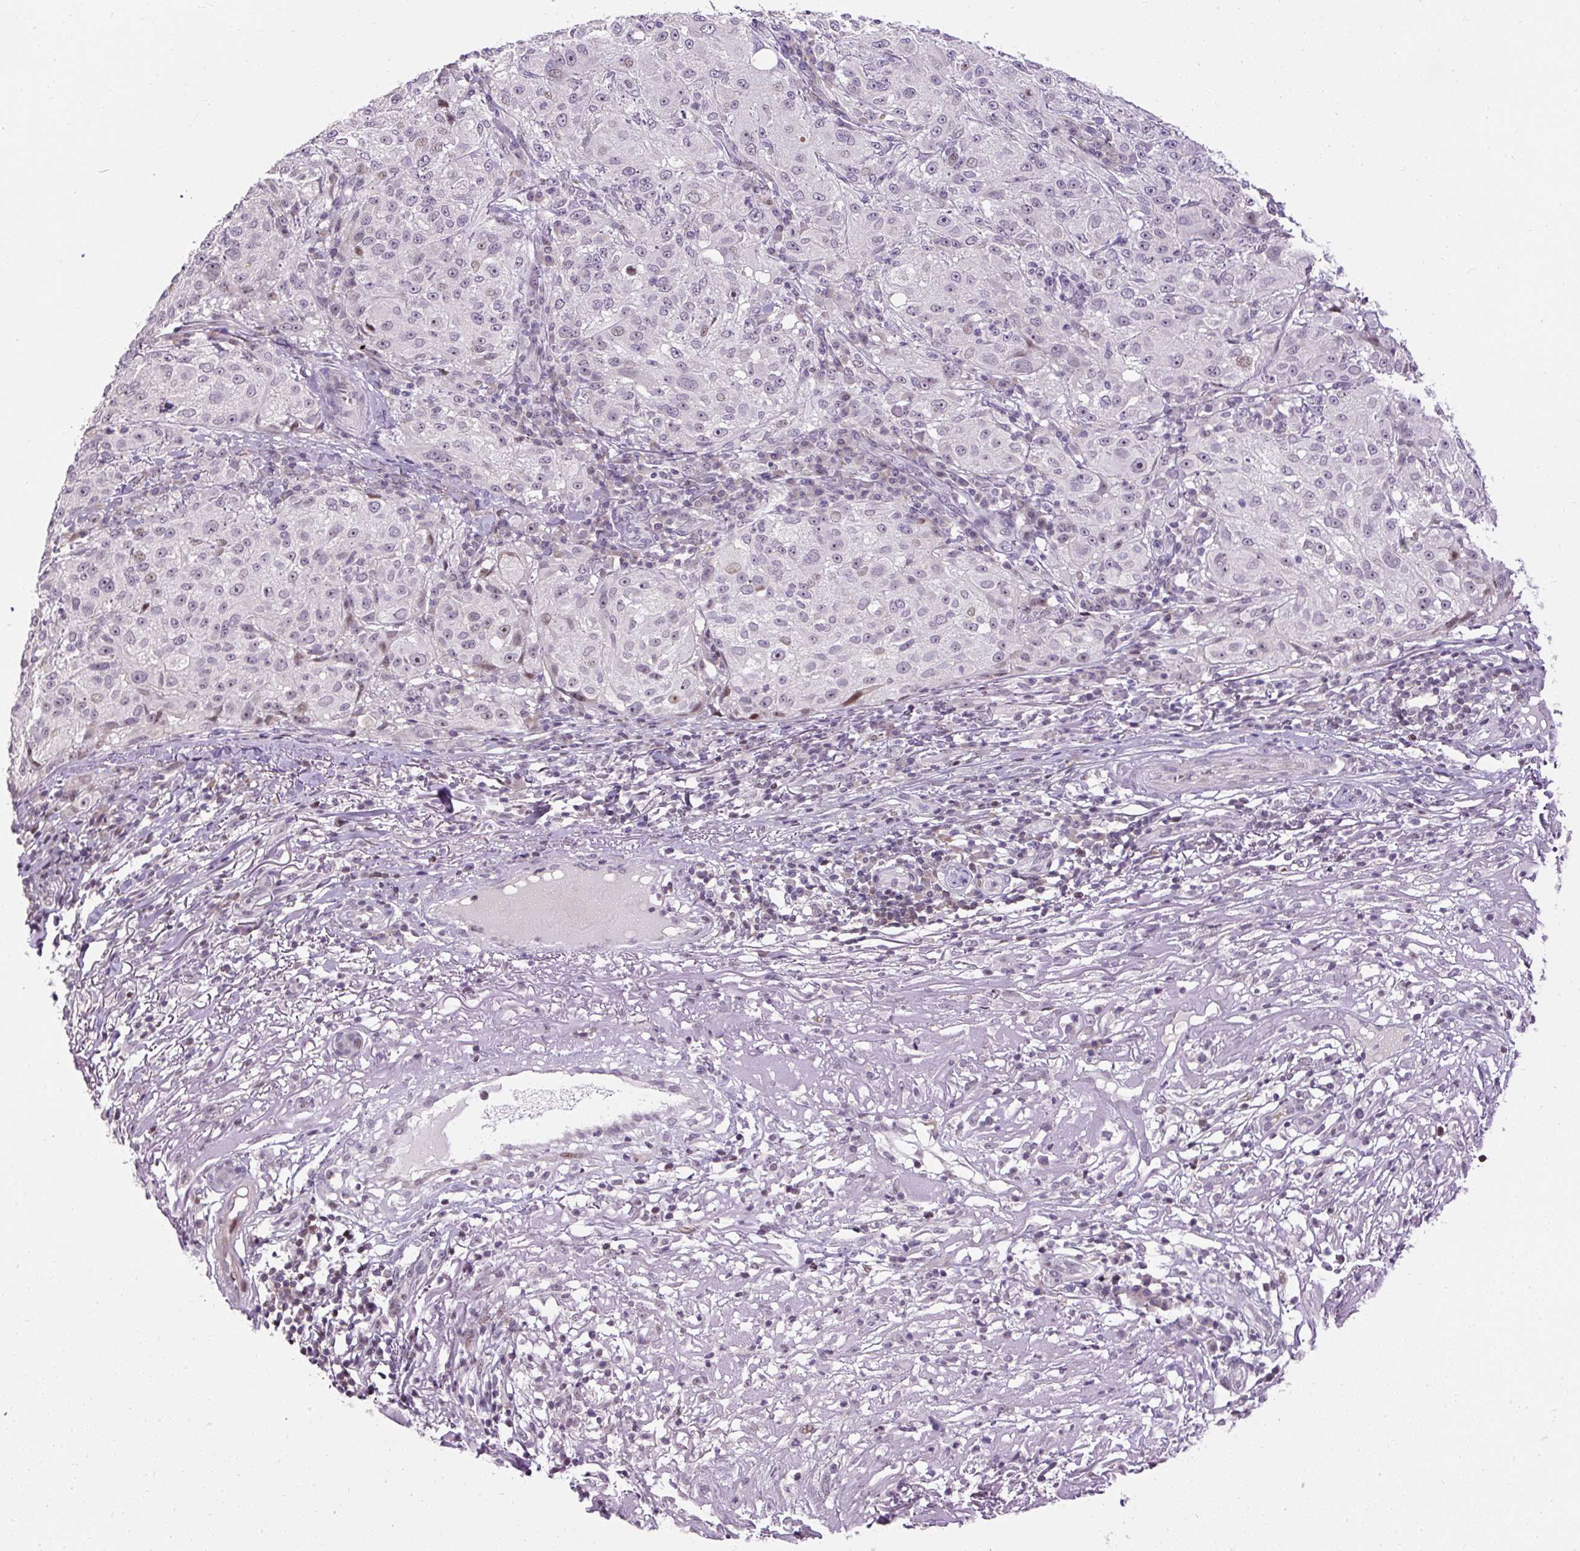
{"staining": {"intensity": "moderate", "quantity": "<25%", "location": "nuclear"}, "tissue": "melanoma", "cell_type": "Tumor cells", "image_type": "cancer", "snomed": [{"axis": "morphology", "description": "Necrosis, NOS"}, {"axis": "morphology", "description": "Malignant melanoma, NOS"}, {"axis": "topography", "description": "Skin"}], "caption": "Melanoma tissue displays moderate nuclear positivity in approximately <25% of tumor cells, visualized by immunohistochemistry.", "gene": "ARHGEF18", "patient": {"sex": "female", "age": 87}}